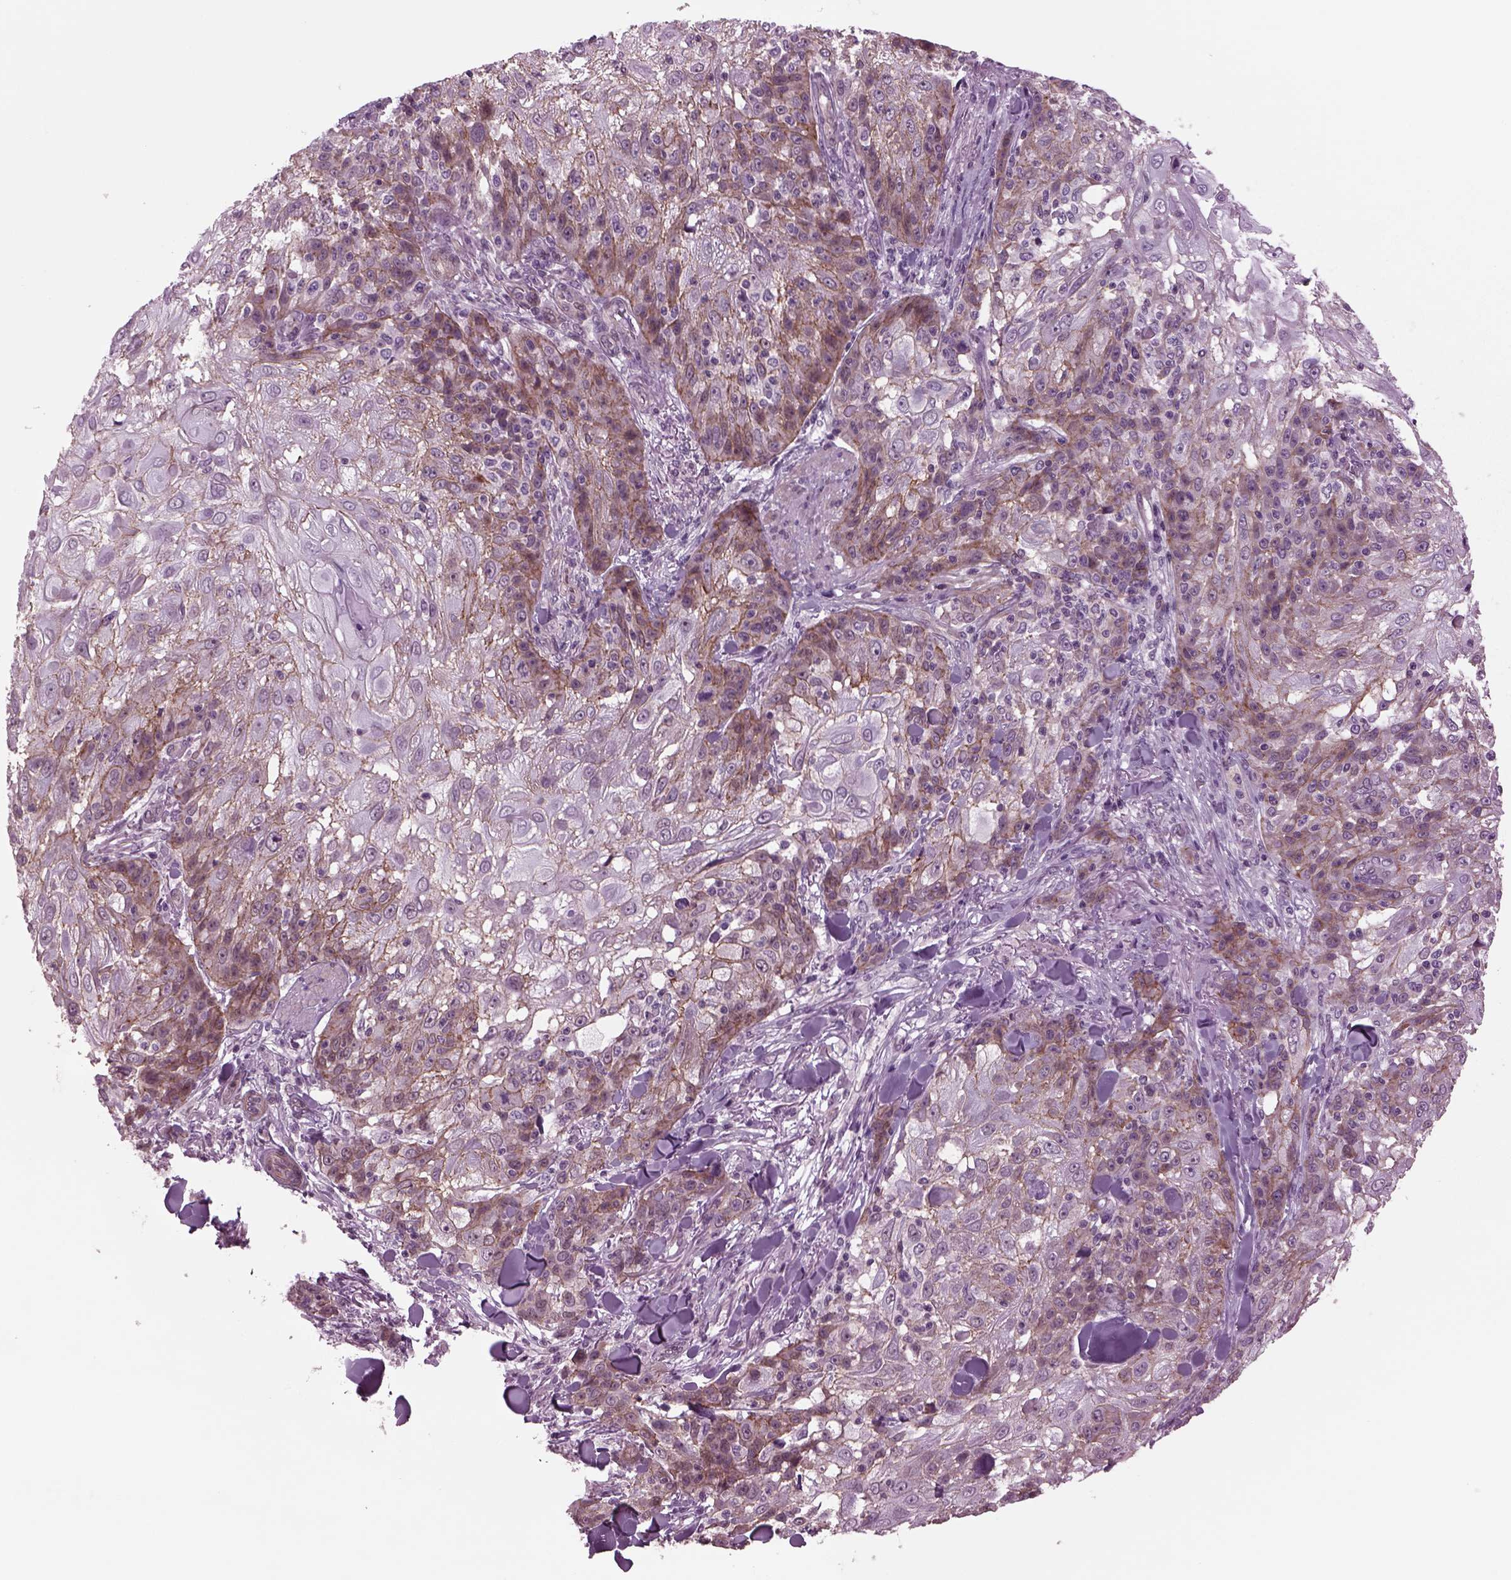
{"staining": {"intensity": "moderate", "quantity": ">75%", "location": "cytoplasmic/membranous"}, "tissue": "skin cancer", "cell_type": "Tumor cells", "image_type": "cancer", "snomed": [{"axis": "morphology", "description": "Normal tissue, NOS"}, {"axis": "morphology", "description": "Squamous cell carcinoma, NOS"}, {"axis": "topography", "description": "Skin"}], "caption": "IHC (DAB) staining of skin squamous cell carcinoma displays moderate cytoplasmic/membranous protein staining in about >75% of tumor cells.", "gene": "ODF3", "patient": {"sex": "female", "age": 83}}